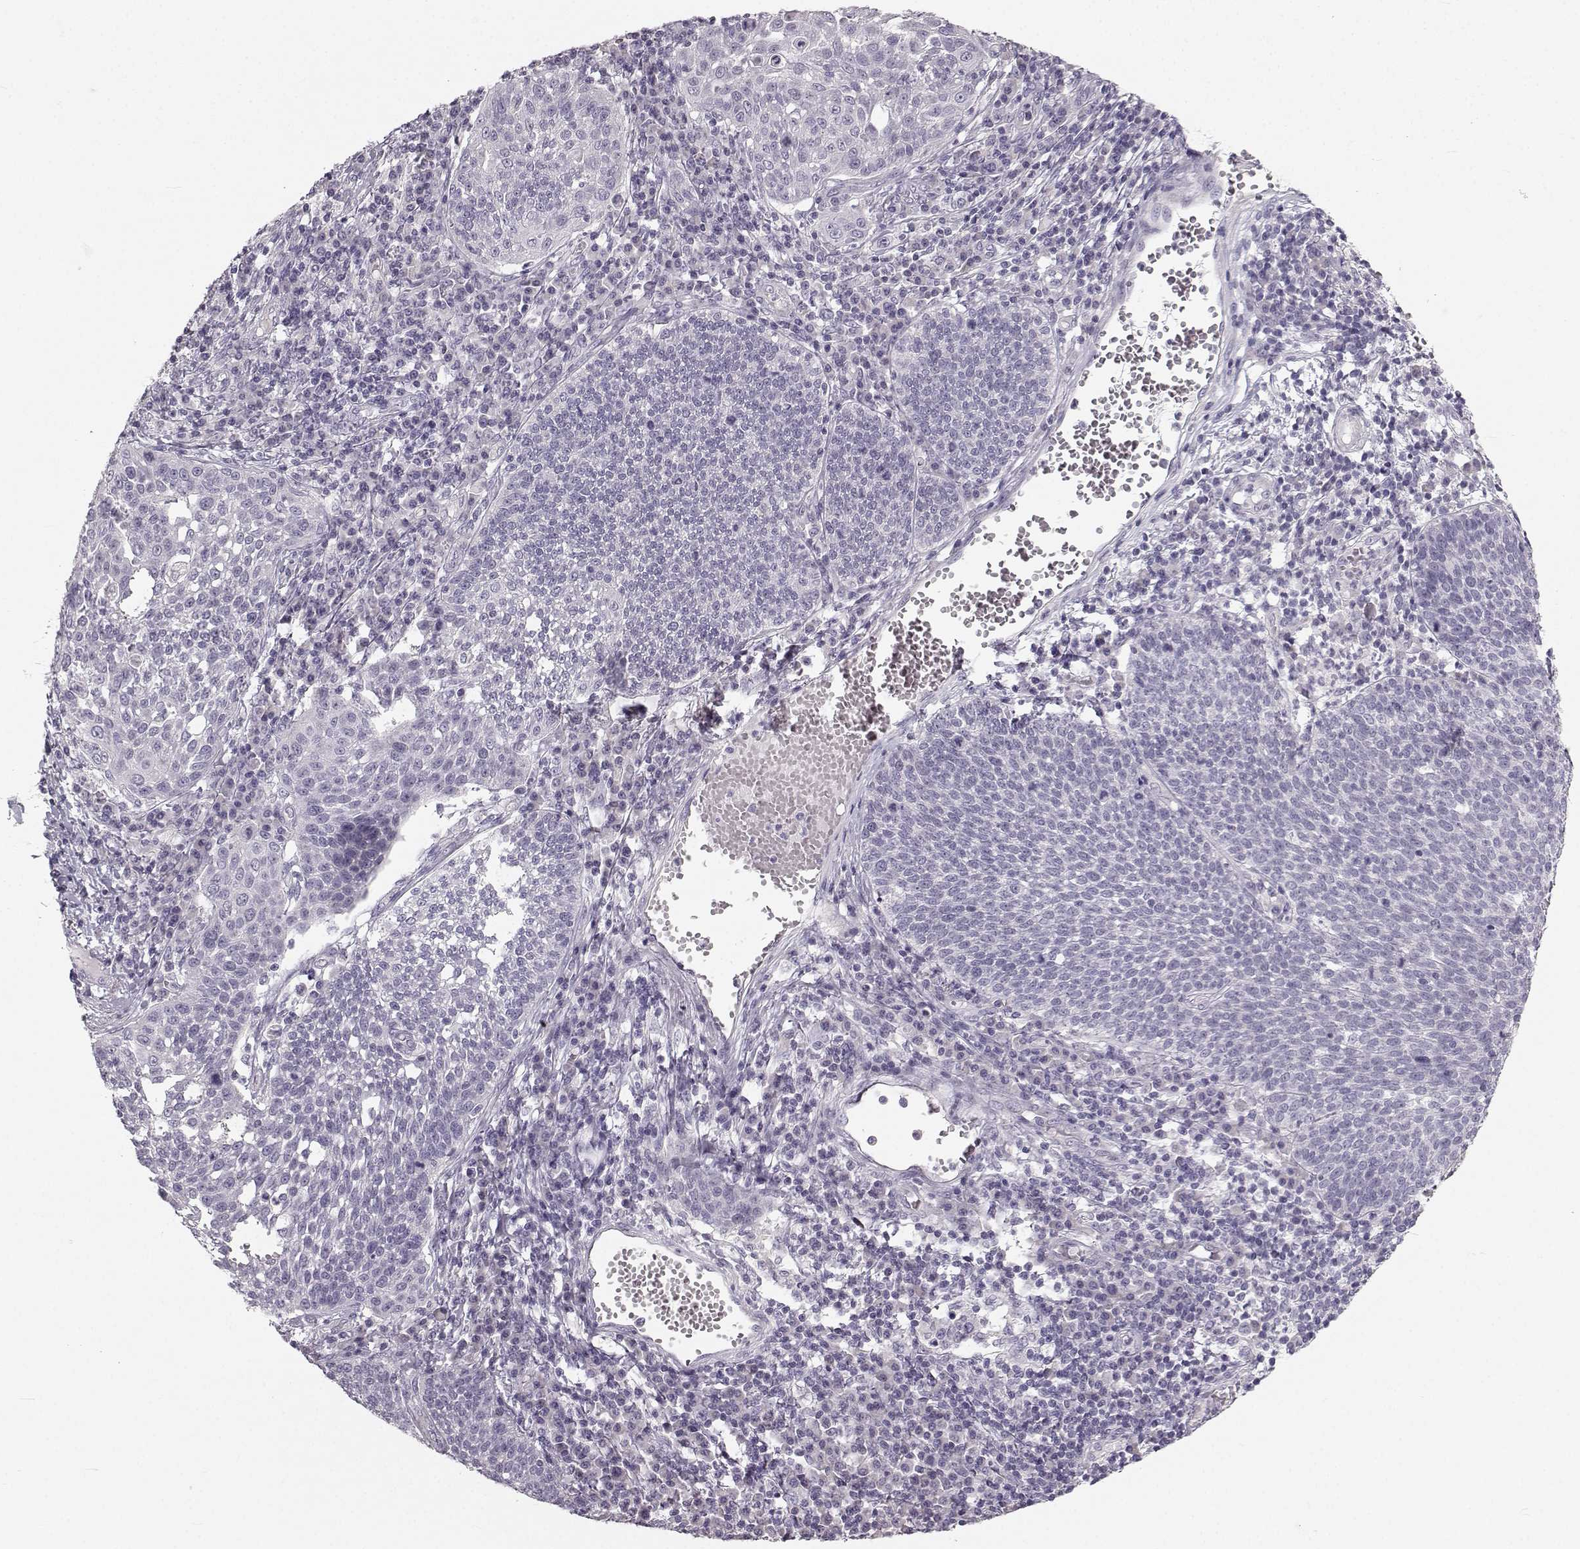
{"staining": {"intensity": "negative", "quantity": "none", "location": "none"}, "tissue": "cervical cancer", "cell_type": "Tumor cells", "image_type": "cancer", "snomed": [{"axis": "morphology", "description": "Squamous cell carcinoma, NOS"}, {"axis": "topography", "description": "Cervix"}], "caption": "Tumor cells show no significant staining in squamous cell carcinoma (cervical).", "gene": "OIP5", "patient": {"sex": "female", "age": 34}}